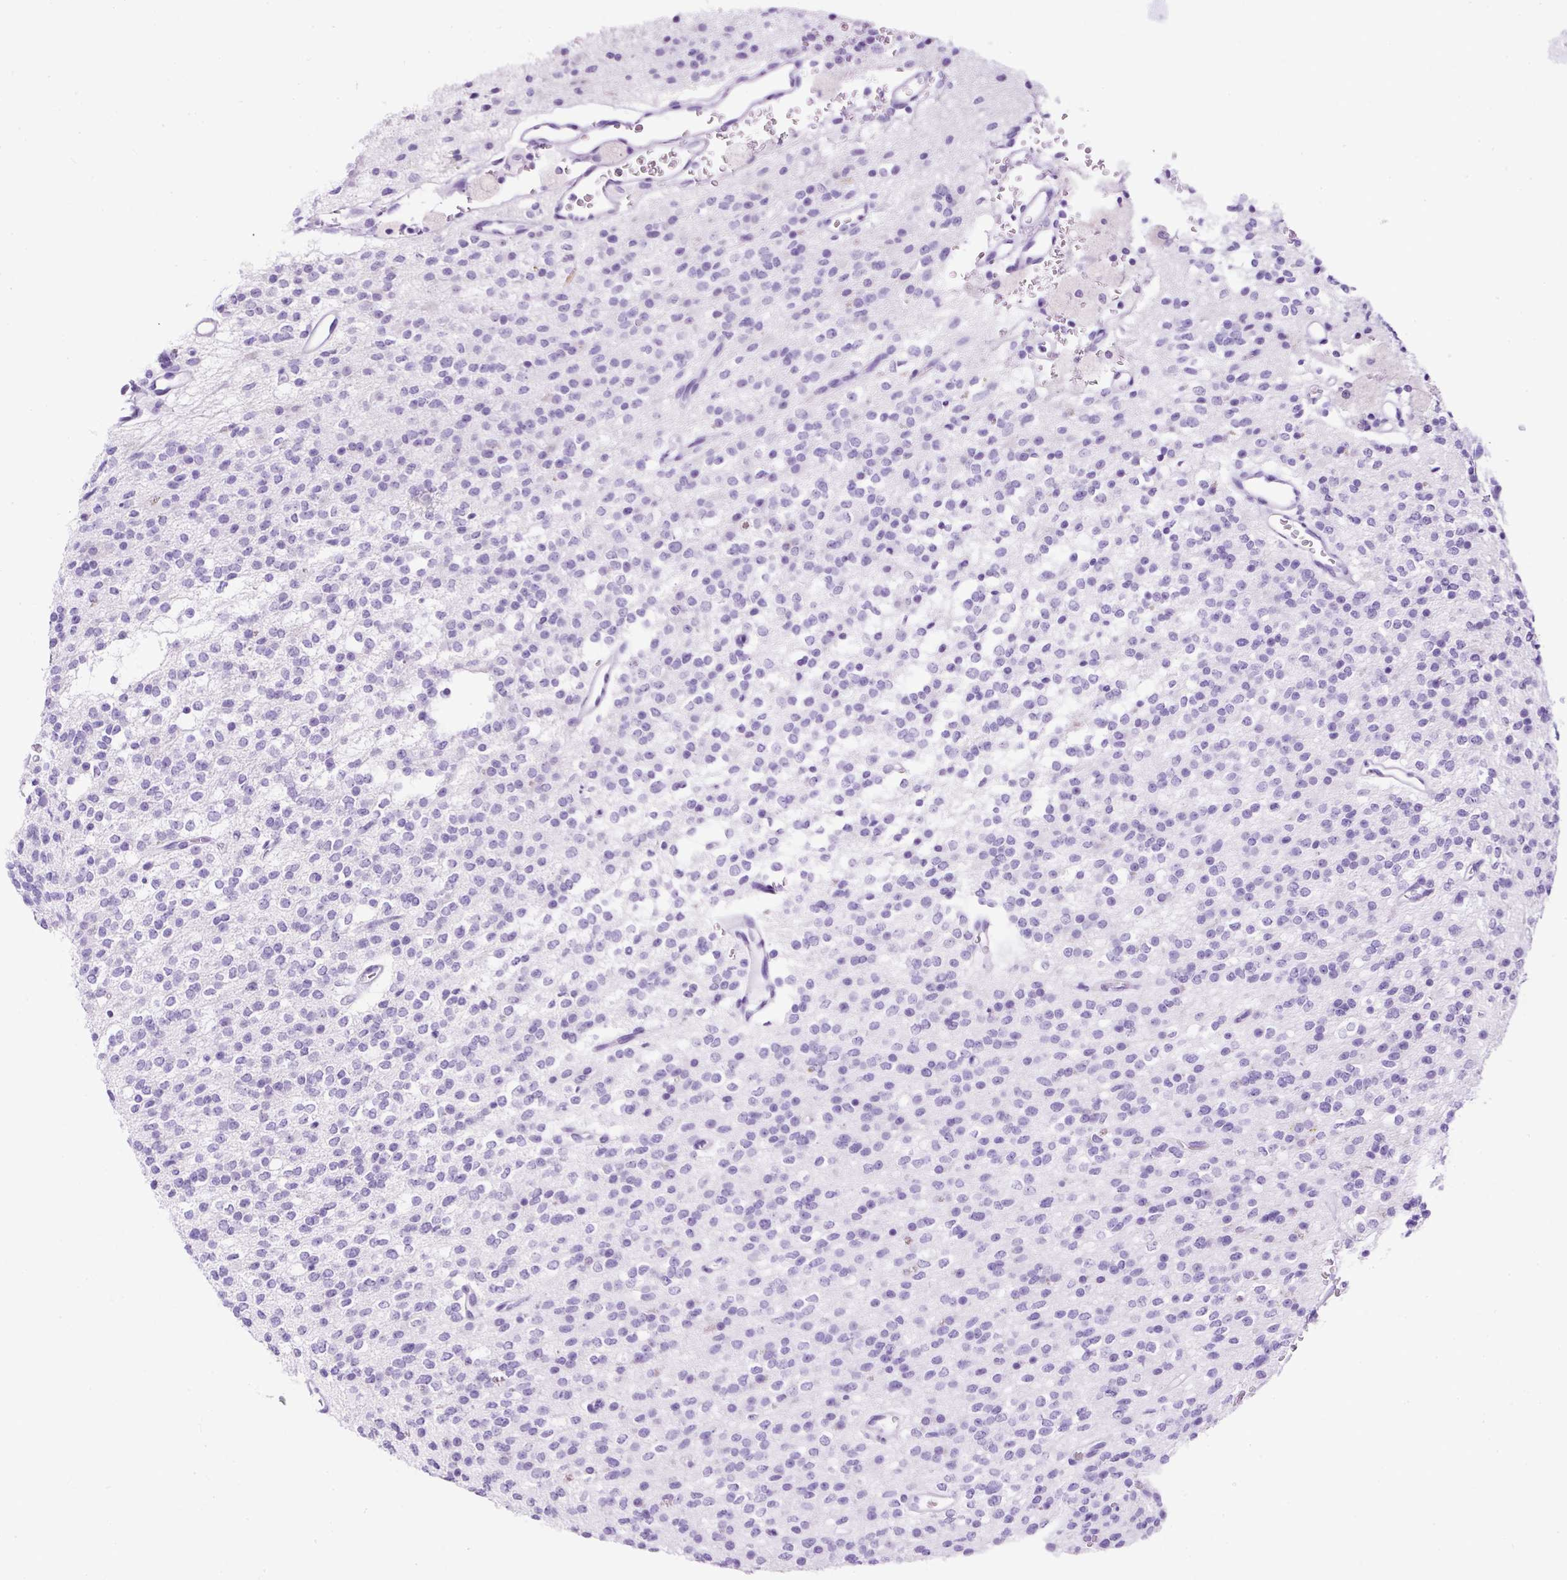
{"staining": {"intensity": "negative", "quantity": "none", "location": "none"}, "tissue": "glioma", "cell_type": "Tumor cells", "image_type": "cancer", "snomed": [{"axis": "morphology", "description": "Glioma, malignant, High grade"}, {"axis": "topography", "description": "Brain"}], "caption": "Malignant high-grade glioma was stained to show a protein in brown. There is no significant positivity in tumor cells.", "gene": "NTS", "patient": {"sex": "male", "age": 34}}